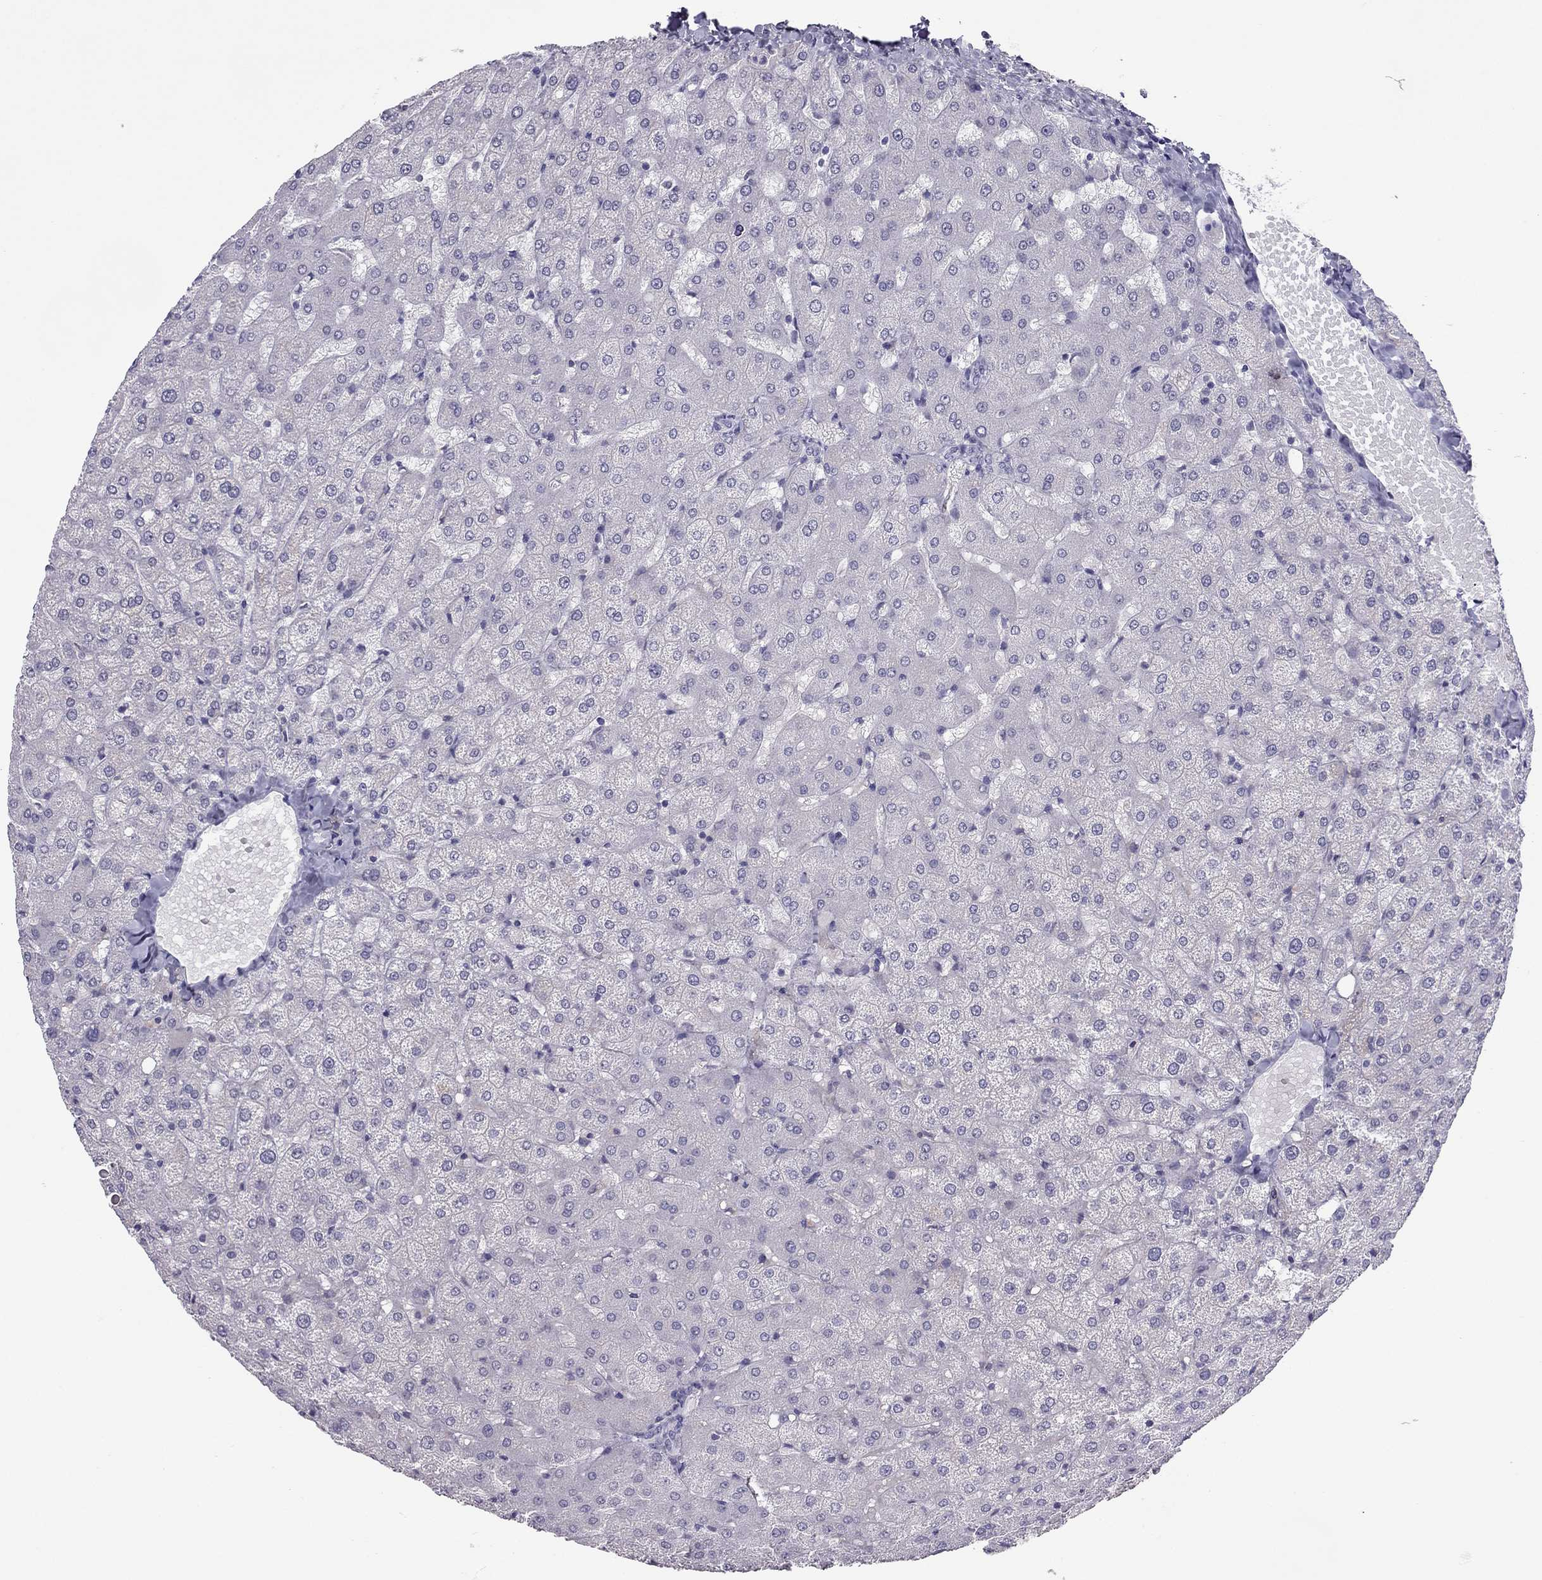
{"staining": {"intensity": "negative", "quantity": "none", "location": "none"}, "tissue": "liver", "cell_type": "Cholangiocytes", "image_type": "normal", "snomed": [{"axis": "morphology", "description": "Normal tissue, NOS"}, {"axis": "topography", "description": "Liver"}], "caption": "Photomicrograph shows no protein positivity in cholangiocytes of normal liver. (Immunohistochemistry, brightfield microscopy, high magnification).", "gene": "RGS8", "patient": {"sex": "female", "age": 50}}